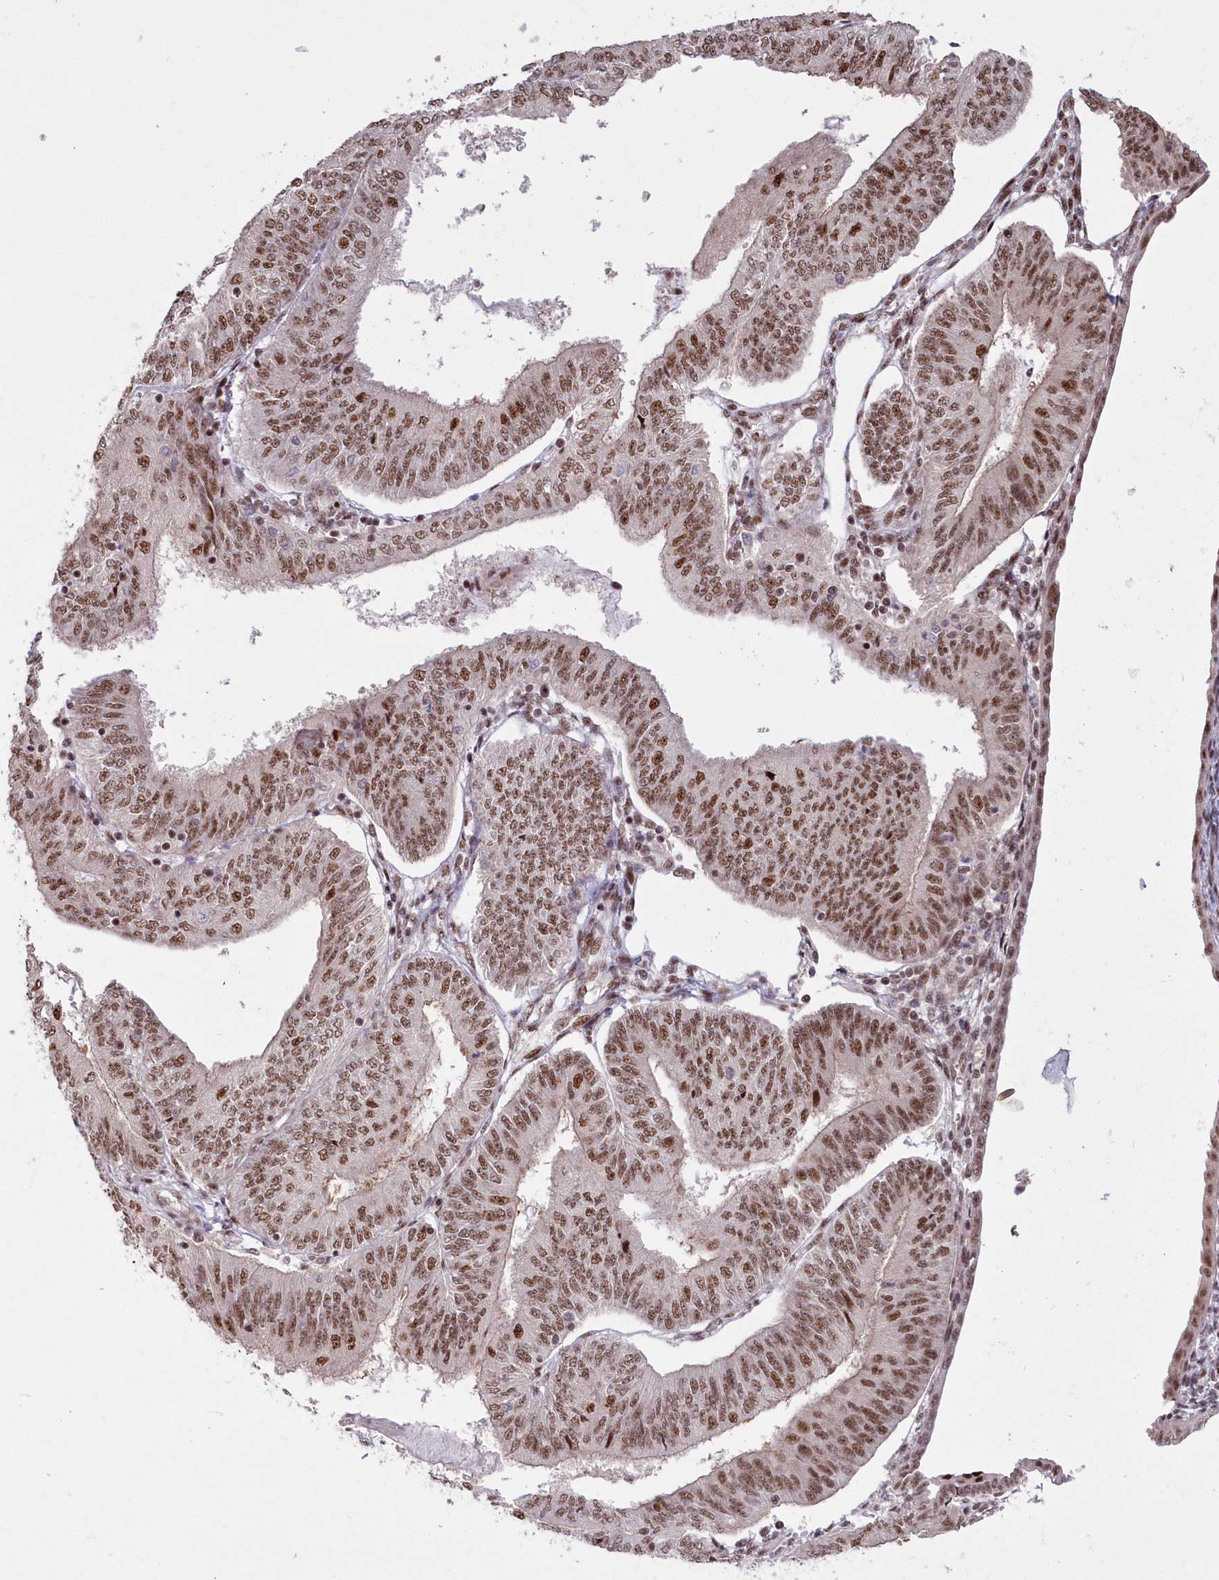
{"staining": {"intensity": "moderate", "quantity": ">75%", "location": "nuclear"}, "tissue": "endometrial cancer", "cell_type": "Tumor cells", "image_type": "cancer", "snomed": [{"axis": "morphology", "description": "Adenocarcinoma, NOS"}, {"axis": "topography", "description": "Endometrium"}], "caption": "Protein expression analysis of adenocarcinoma (endometrial) shows moderate nuclear expression in about >75% of tumor cells. The protein of interest is shown in brown color, while the nuclei are stained blue.", "gene": "WBP1L", "patient": {"sex": "female", "age": 58}}